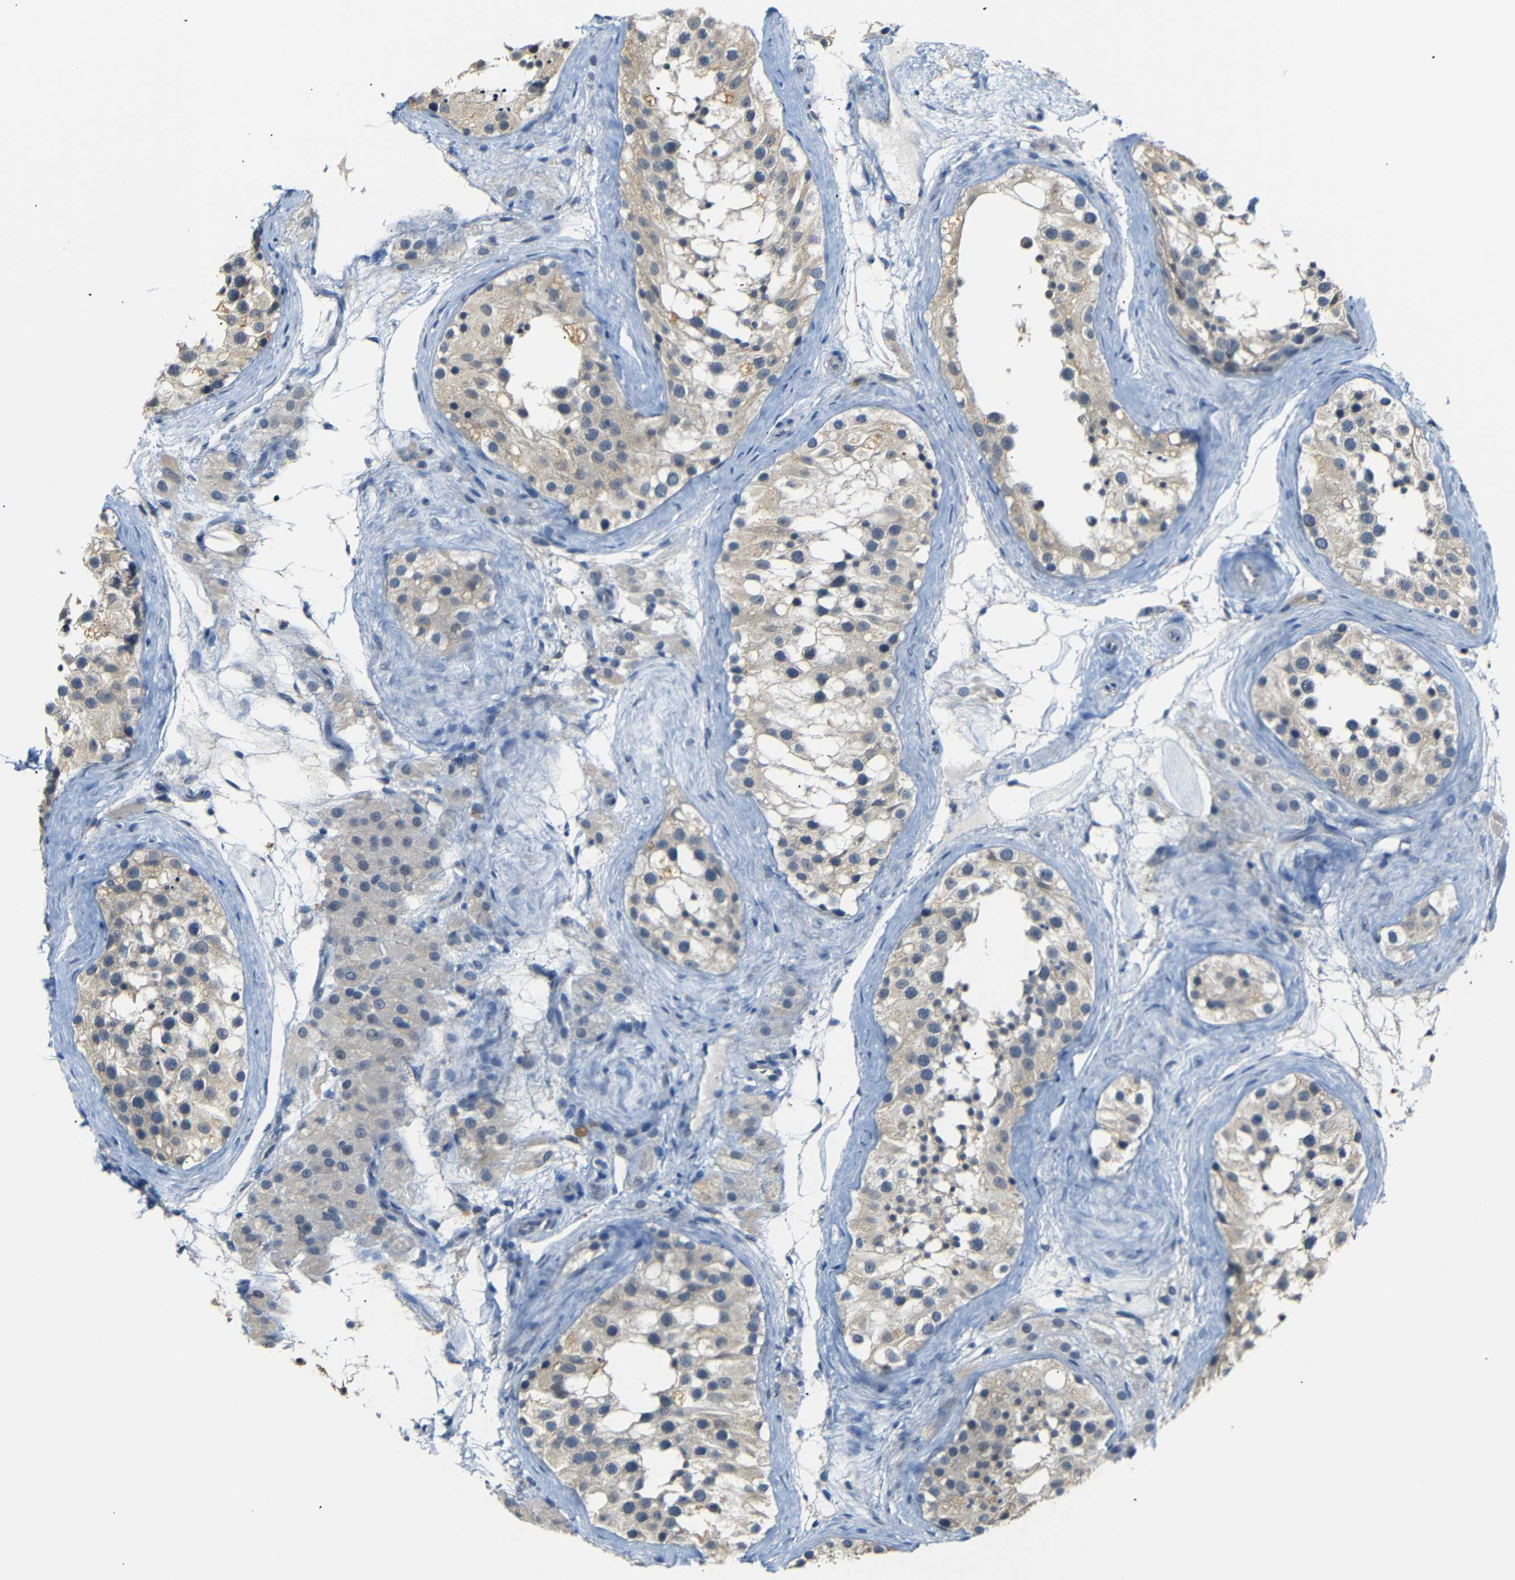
{"staining": {"intensity": "weak", "quantity": ">75%", "location": "cytoplasmic/membranous"}, "tissue": "testis", "cell_type": "Cells in seminiferous ducts", "image_type": "normal", "snomed": [{"axis": "morphology", "description": "Normal tissue, NOS"}, {"axis": "morphology", "description": "Seminoma, NOS"}, {"axis": "topography", "description": "Testis"}], "caption": "Cells in seminiferous ducts demonstrate weak cytoplasmic/membranous staining in approximately >75% of cells in unremarkable testis. (DAB IHC, brown staining for protein, blue staining for nuclei).", "gene": "SFN", "patient": {"sex": "male", "age": 71}}